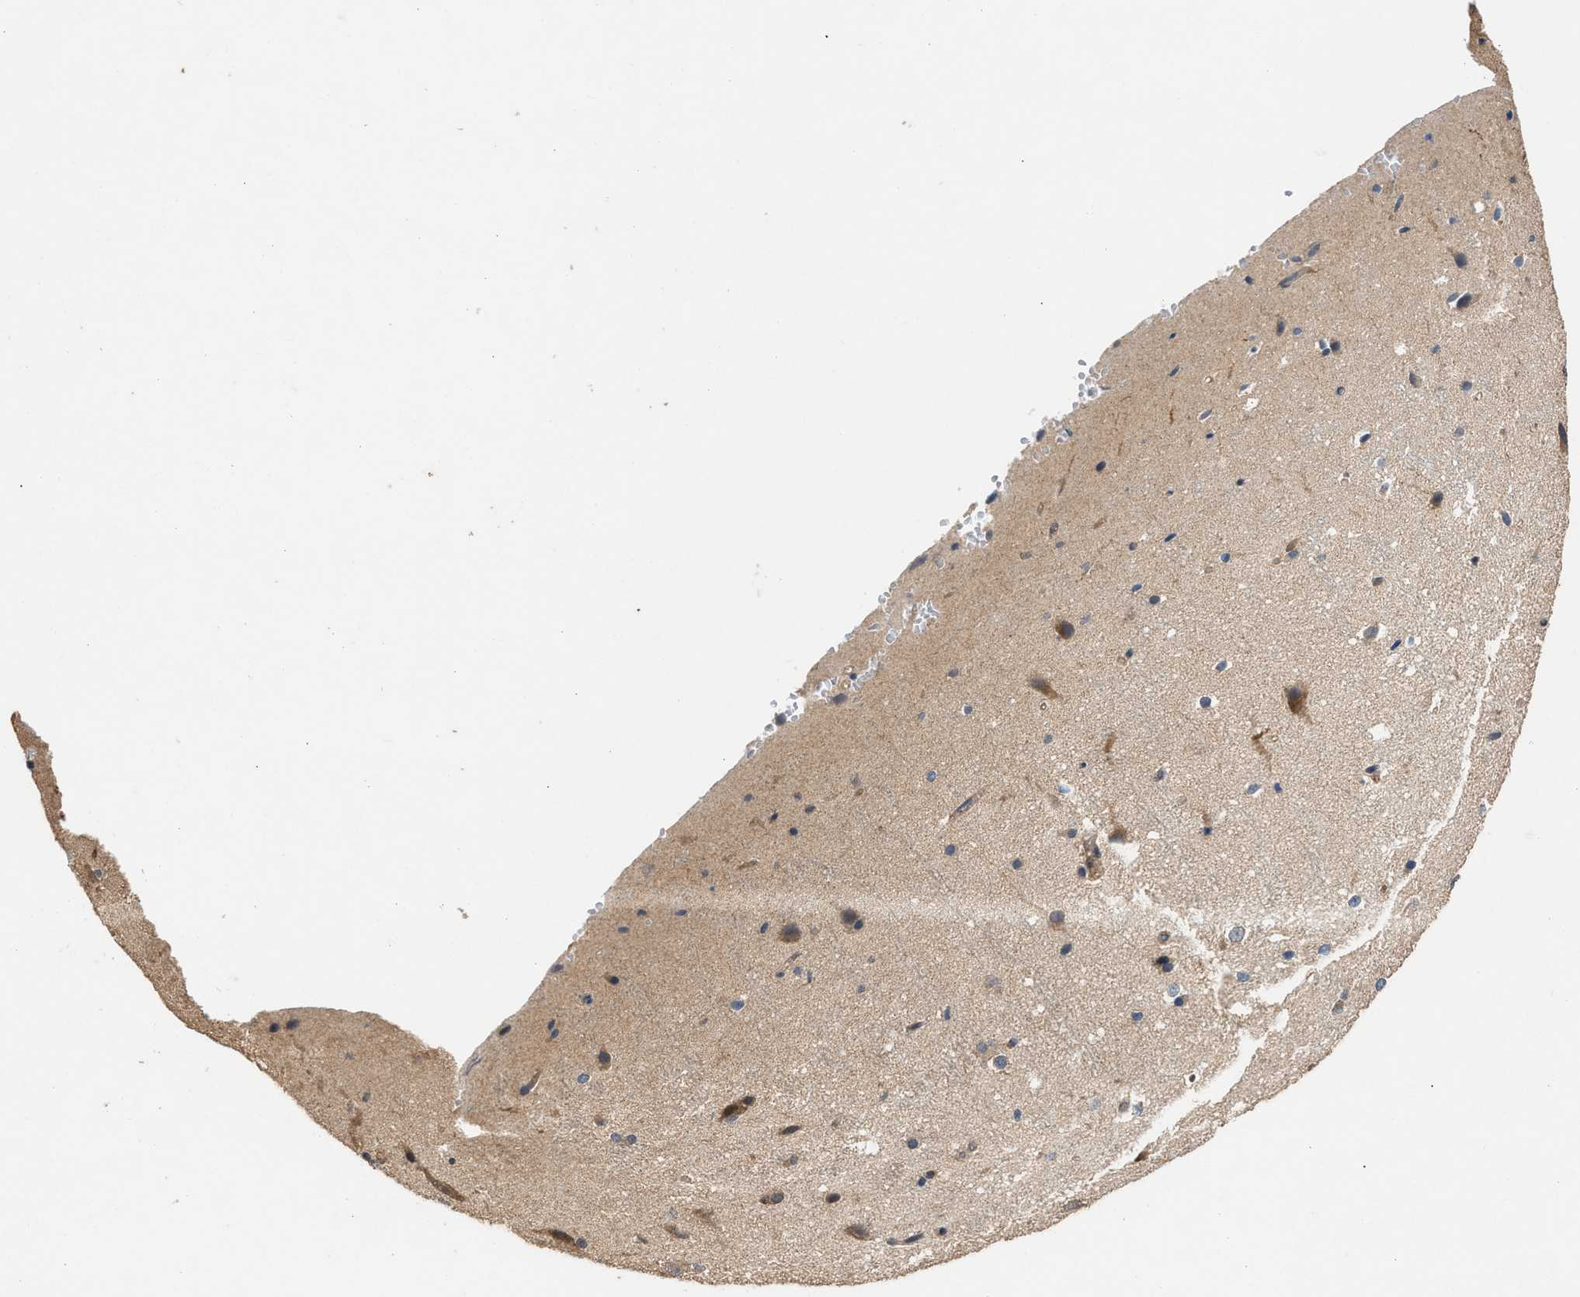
{"staining": {"intensity": "weak", "quantity": "25%-75%", "location": "cytoplasmic/membranous"}, "tissue": "cerebral cortex", "cell_type": "Endothelial cells", "image_type": "normal", "snomed": [{"axis": "morphology", "description": "Normal tissue, NOS"}, {"axis": "morphology", "description": "Developmental malformation"}, {"axis": "topography", "description": "Cerebral cortex"}], "caption": "Immunohistochemical staining of normal human cerebral cortex demonstrates weak cytoplasmic/membranous protein positivity in about 25%-75% of endothelial cells. The staining was performed using DAB (3,3'-diaminobenzidine), with brown indicating positive protein expression. Nuclei are stained blue with hematoxylin.", "gene": "RUSC2", "patient": {"sex": "female", "age": 30}}